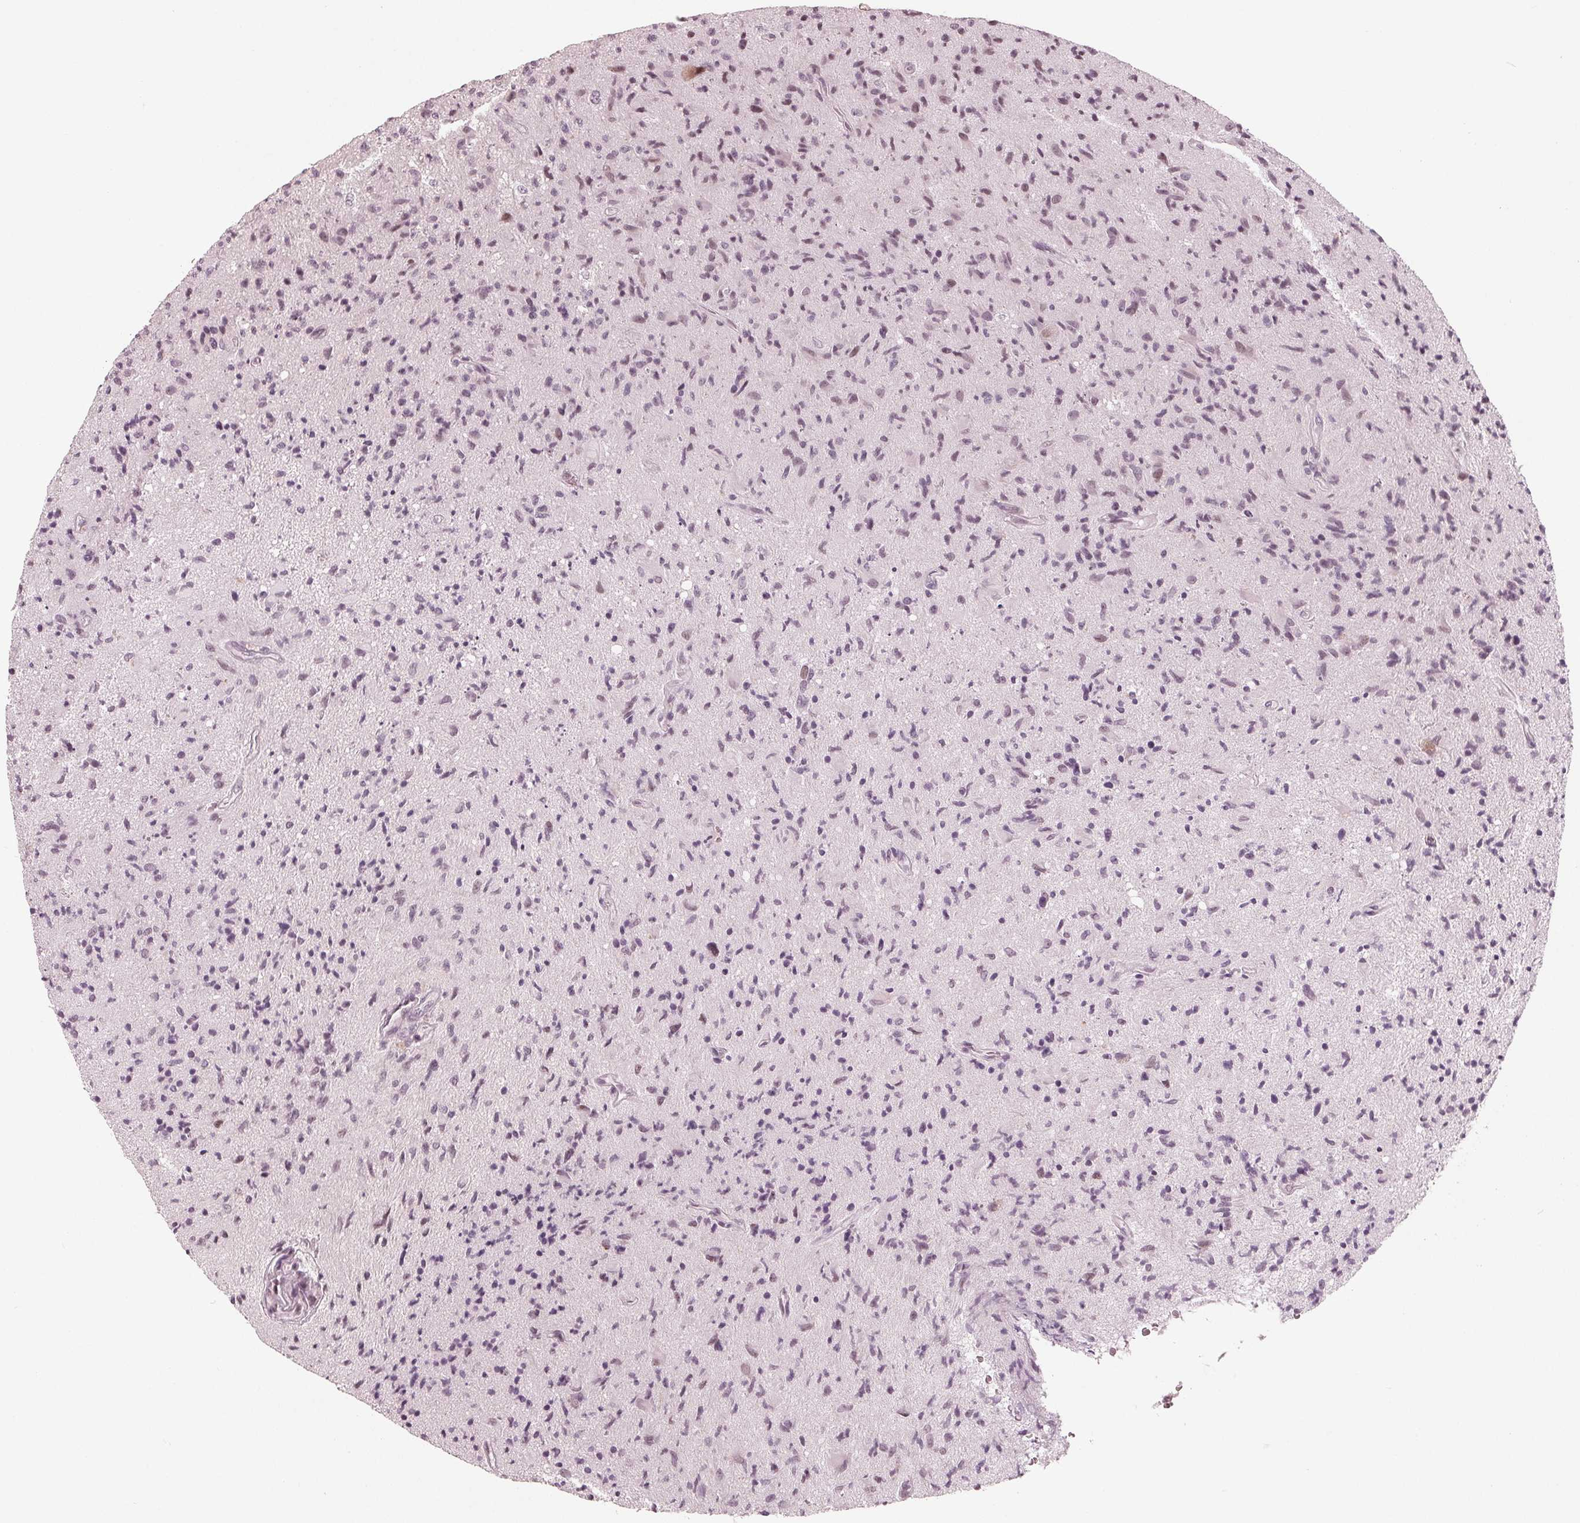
{"staining": {"intensity": "negative", "quantity": "none", "location": "none"}, "tissue": "glioma", "cell_type": "Tumor cells", "image_type": "cancer", "snomed": [{"axis": "morphology", "description": "Glioma, malignant, High grade"}, {"axis": "topography", "description": "Brain"}], "caption": "The photomicrograph reveals no significant positivity in tumor cells of malignant glioma (high-grade). The staining was performed using DAB (3,3'-diaminobenzidine) to visualize the protein expression in brown, while the nuclei were stained in blue with hematoxylin (Magnification: 20x).", "gene": "ADPRHL1", "patient": {"sex": "male", "age": 54}}